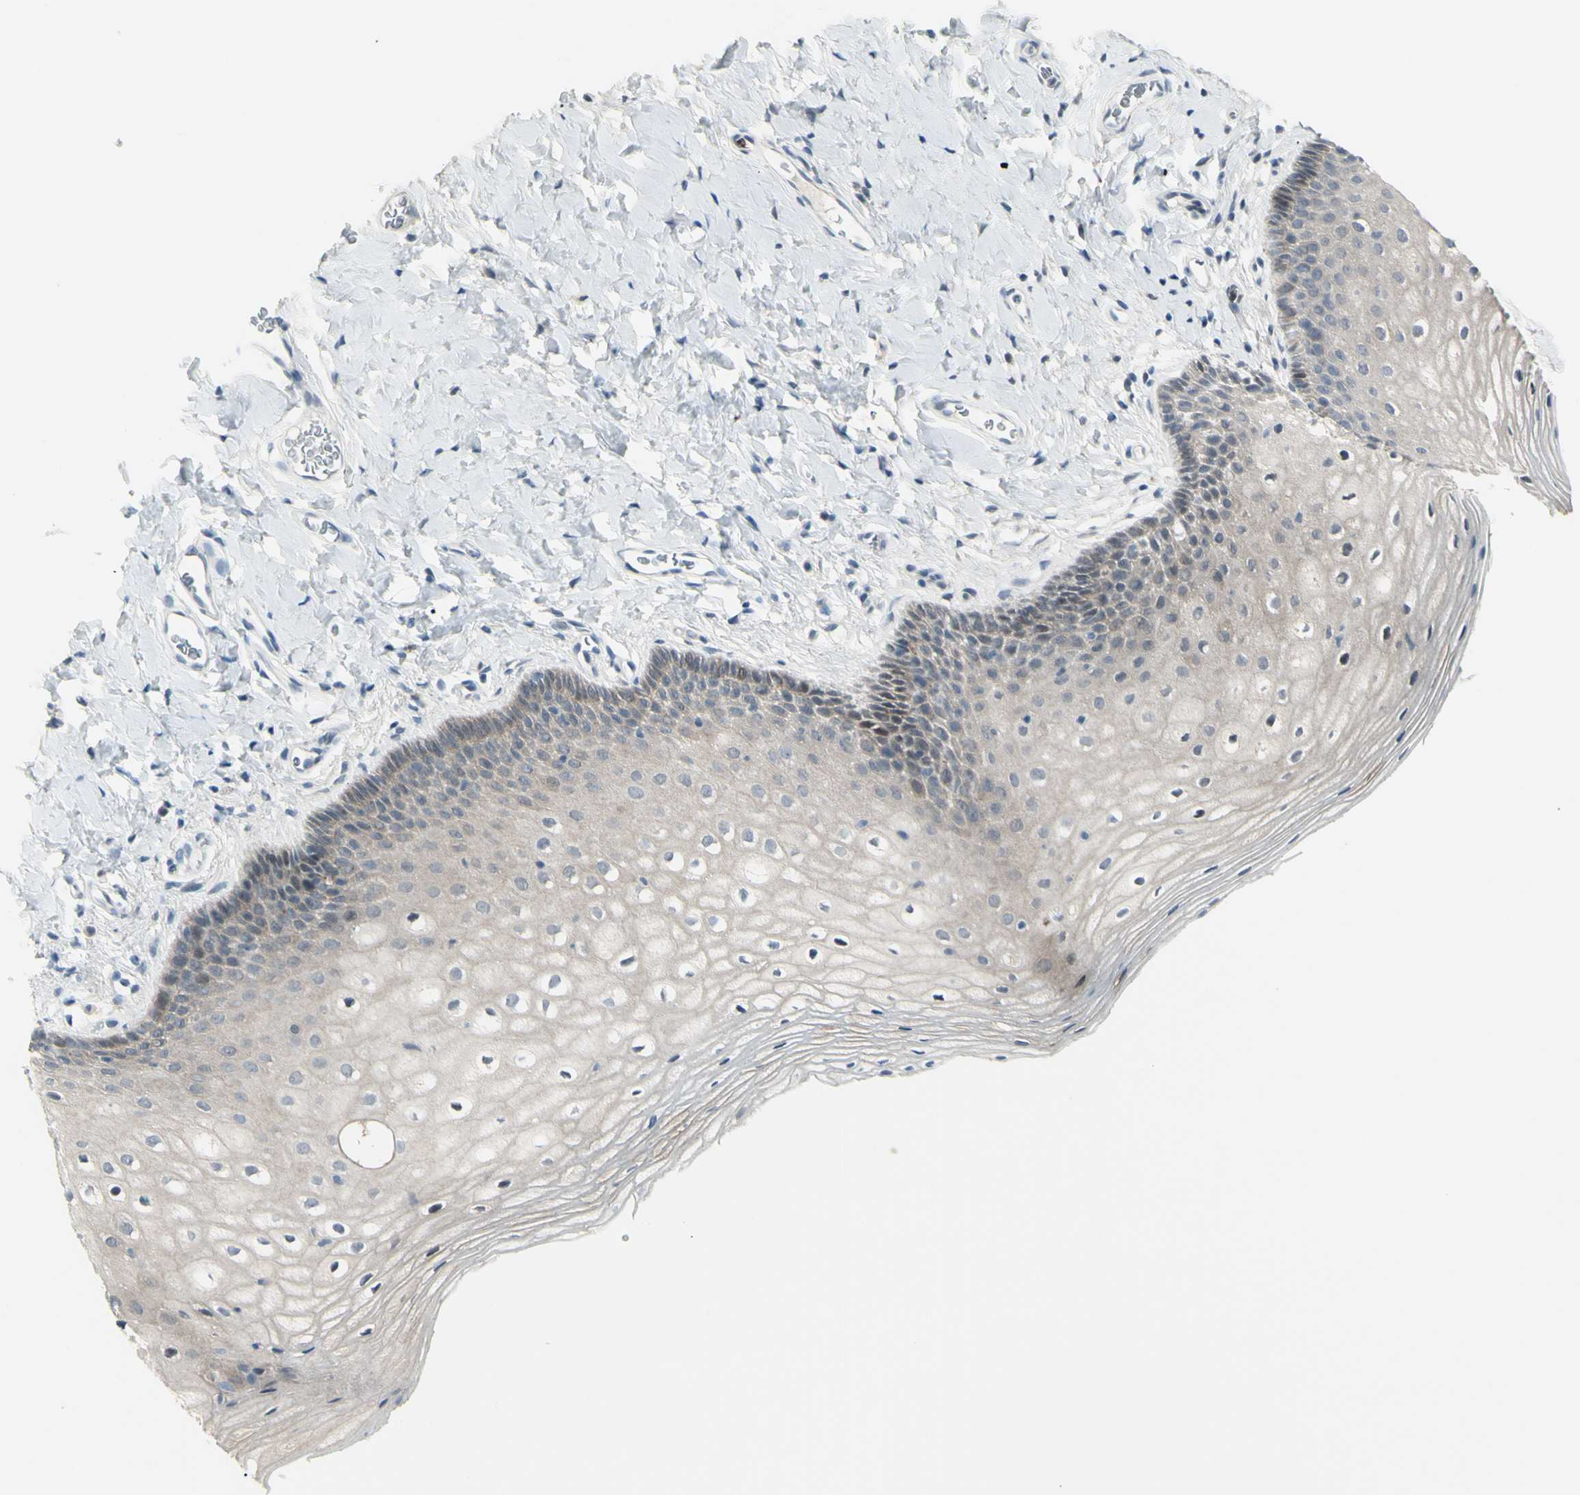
{"staining": {"intensity": "weak", "quantity": "<25%", "location": "cytoplasmic/membranous"}, "tissue": "vagina", "cell_type": "Squamous epithelial cells", "image_type": "normal", "snomed": [{"axis": "morphology", "description": "Normal tissue, NOS"}, {"axis": "topography", "description": "Vagina"}], "caption": "The histopathology image shows no staining of squamous epithelial cells in benign vagina. (DAB immunohistochemistry visualized using brightfield microscopy, high magnification).", "gene": "ETNK1", "patient": {"sex": "female", "age": 55}}